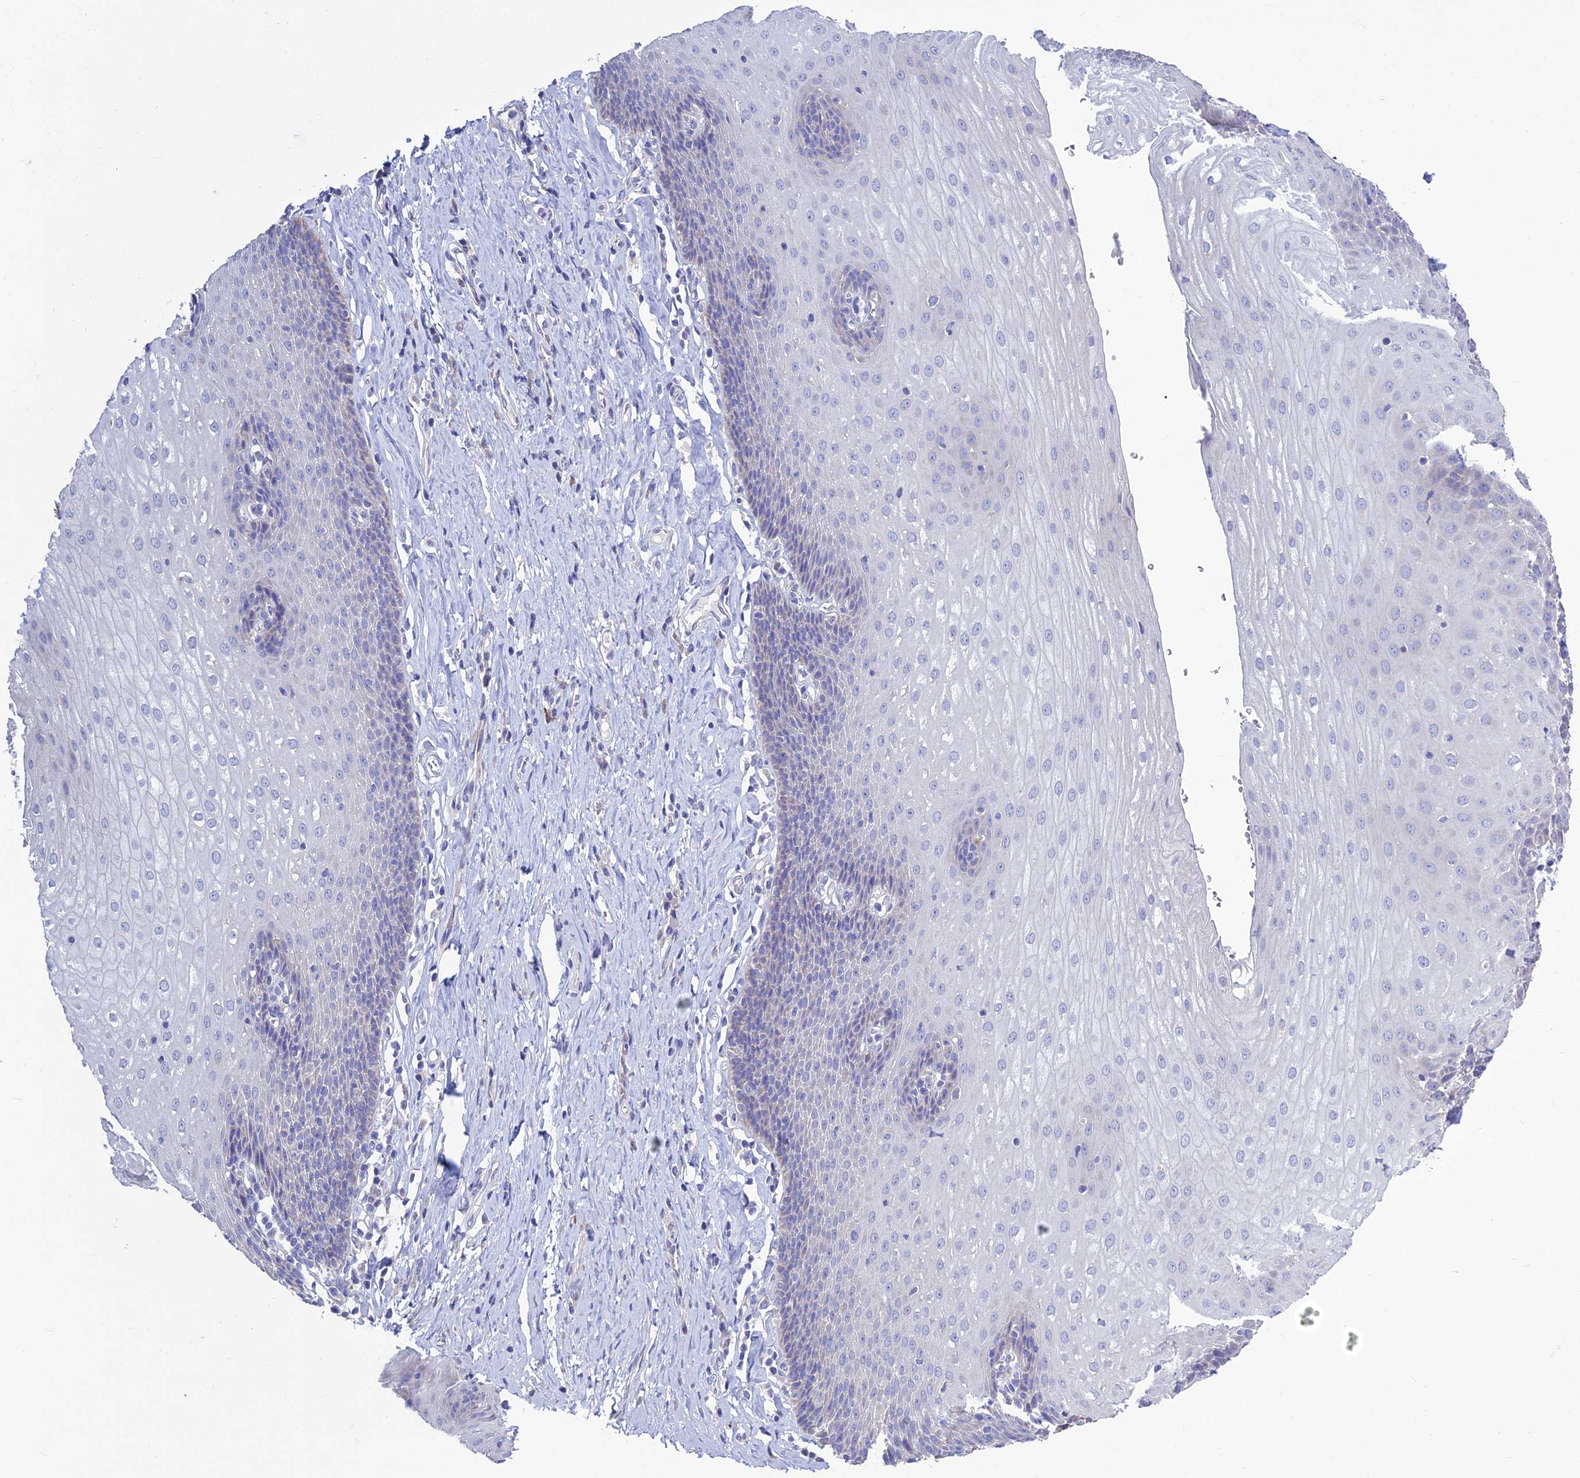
{"staining": {"intensity": "negative", "quantity": "none", "location": "none"}, "tissue": "esophagus", "cell_type": "Squamous epithelial cells", "image_type": "normal", "snomed": [{"axis": "morphology", "description": "Normal tissue, NOS"}, {"axis": "topography", "description": "Esophagus"}], "caption": "This is an immunohistochemistry (IHC) micrograph of normal human esophagus. There is no expression in squamous epithelial cells.", "gene": "BHMT2", "patient": {"sex": "female", "age": 61}}